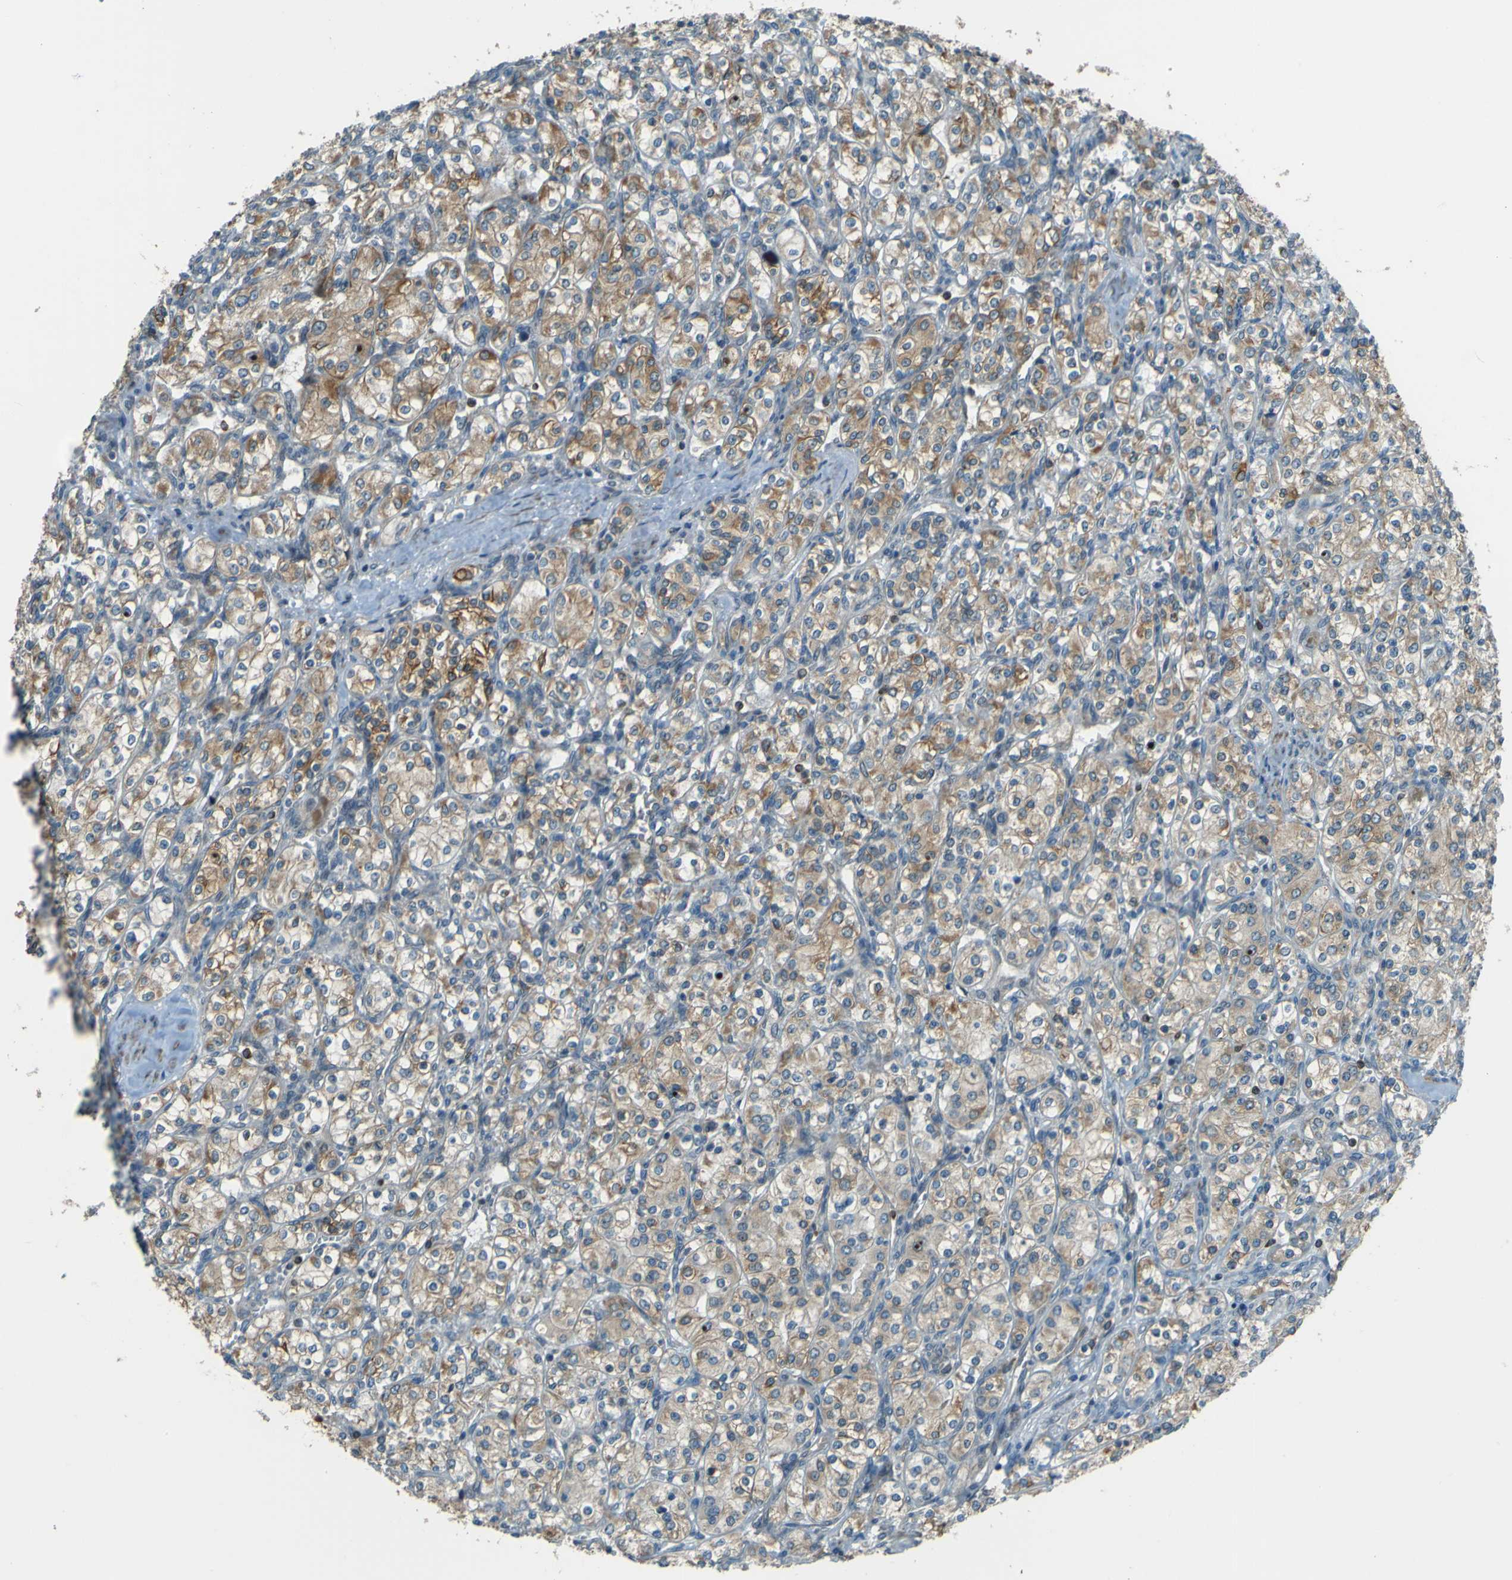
{"staining": {"intensity": "moderate", "quantity": ">75%", "location": "cytoplasmic/membranous"}, "tissue": "renal cancer", "cell_type": "Tumor cells", "image_type": "cancer", "snomed": [{"axis": "morphology", "description": "Adenocarcinoma, NOS"}, {"axis": "topography", "description": "Kidney"}], "caption": "This photomicrograph displays adenocarcinoma (renal) stained with immunohistochemistry (IHC) to label a protein in brown. The cytoplasmic/membranous of tumor cells show moderate positivity for the protein. Nuclei are counter-stained blue.", "gene": "LPCAT1", "patient": {"sex": "male", "age": 77}}